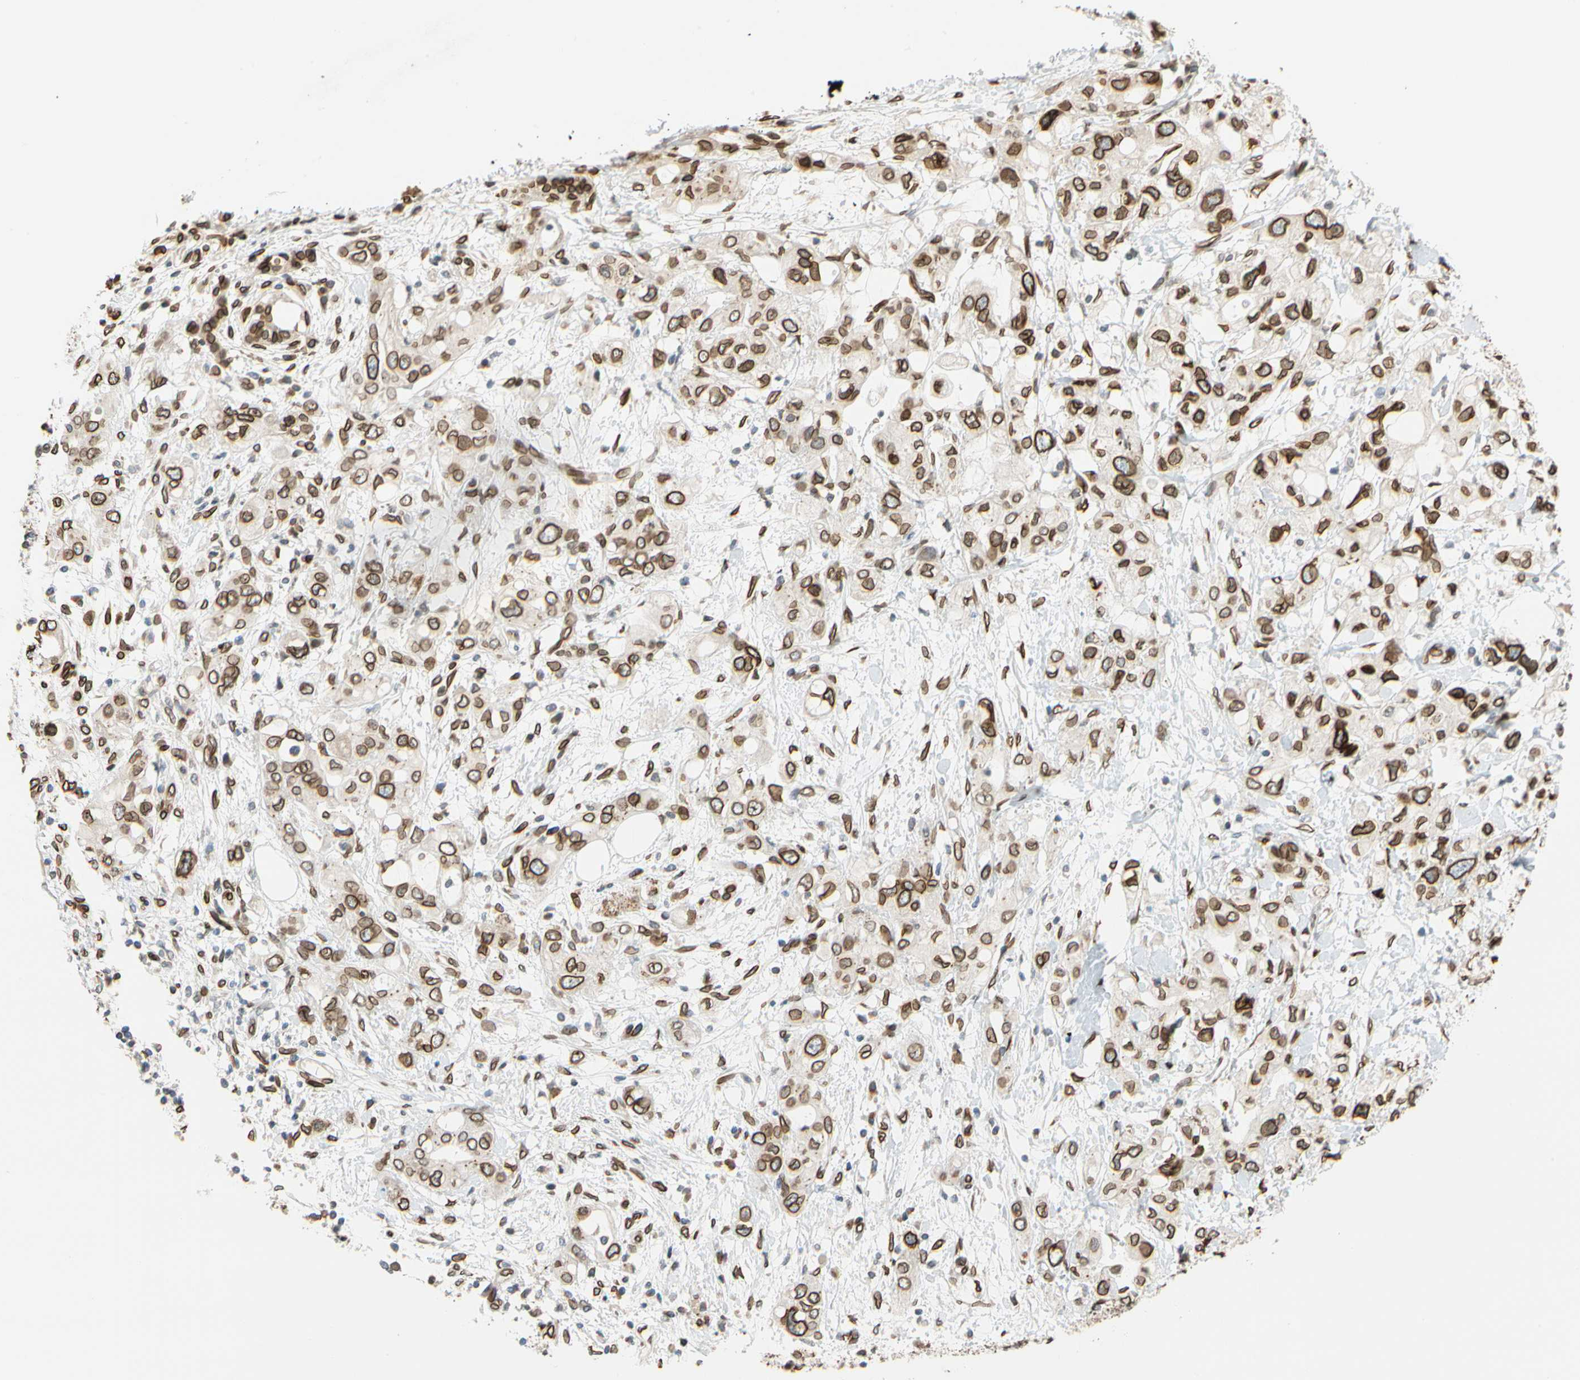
{"staining": {"intensity": "strong", "quantity": ">75%", "location": "cytoplasmic/membranous,nuclear"}, "tissue": "pancreatic cancer", "cell_type": "Tumor cells", "image_type": "cancer", "snomed": [{"axis": "morphology", "description": "Adenocarcinoma, NOS"}, {"axis": "topography", "description": "Pancreas"}], "caption": "There is high levels of strong cytoplasmic/membranous and nuclear positivity in tumor cells of pancreatic cancer (adenocarcinoma), as demonstrated by immunohistochemical staining (brown color).", "gene": "SUN1", "patient": {"sex": "female", "age": 56}}